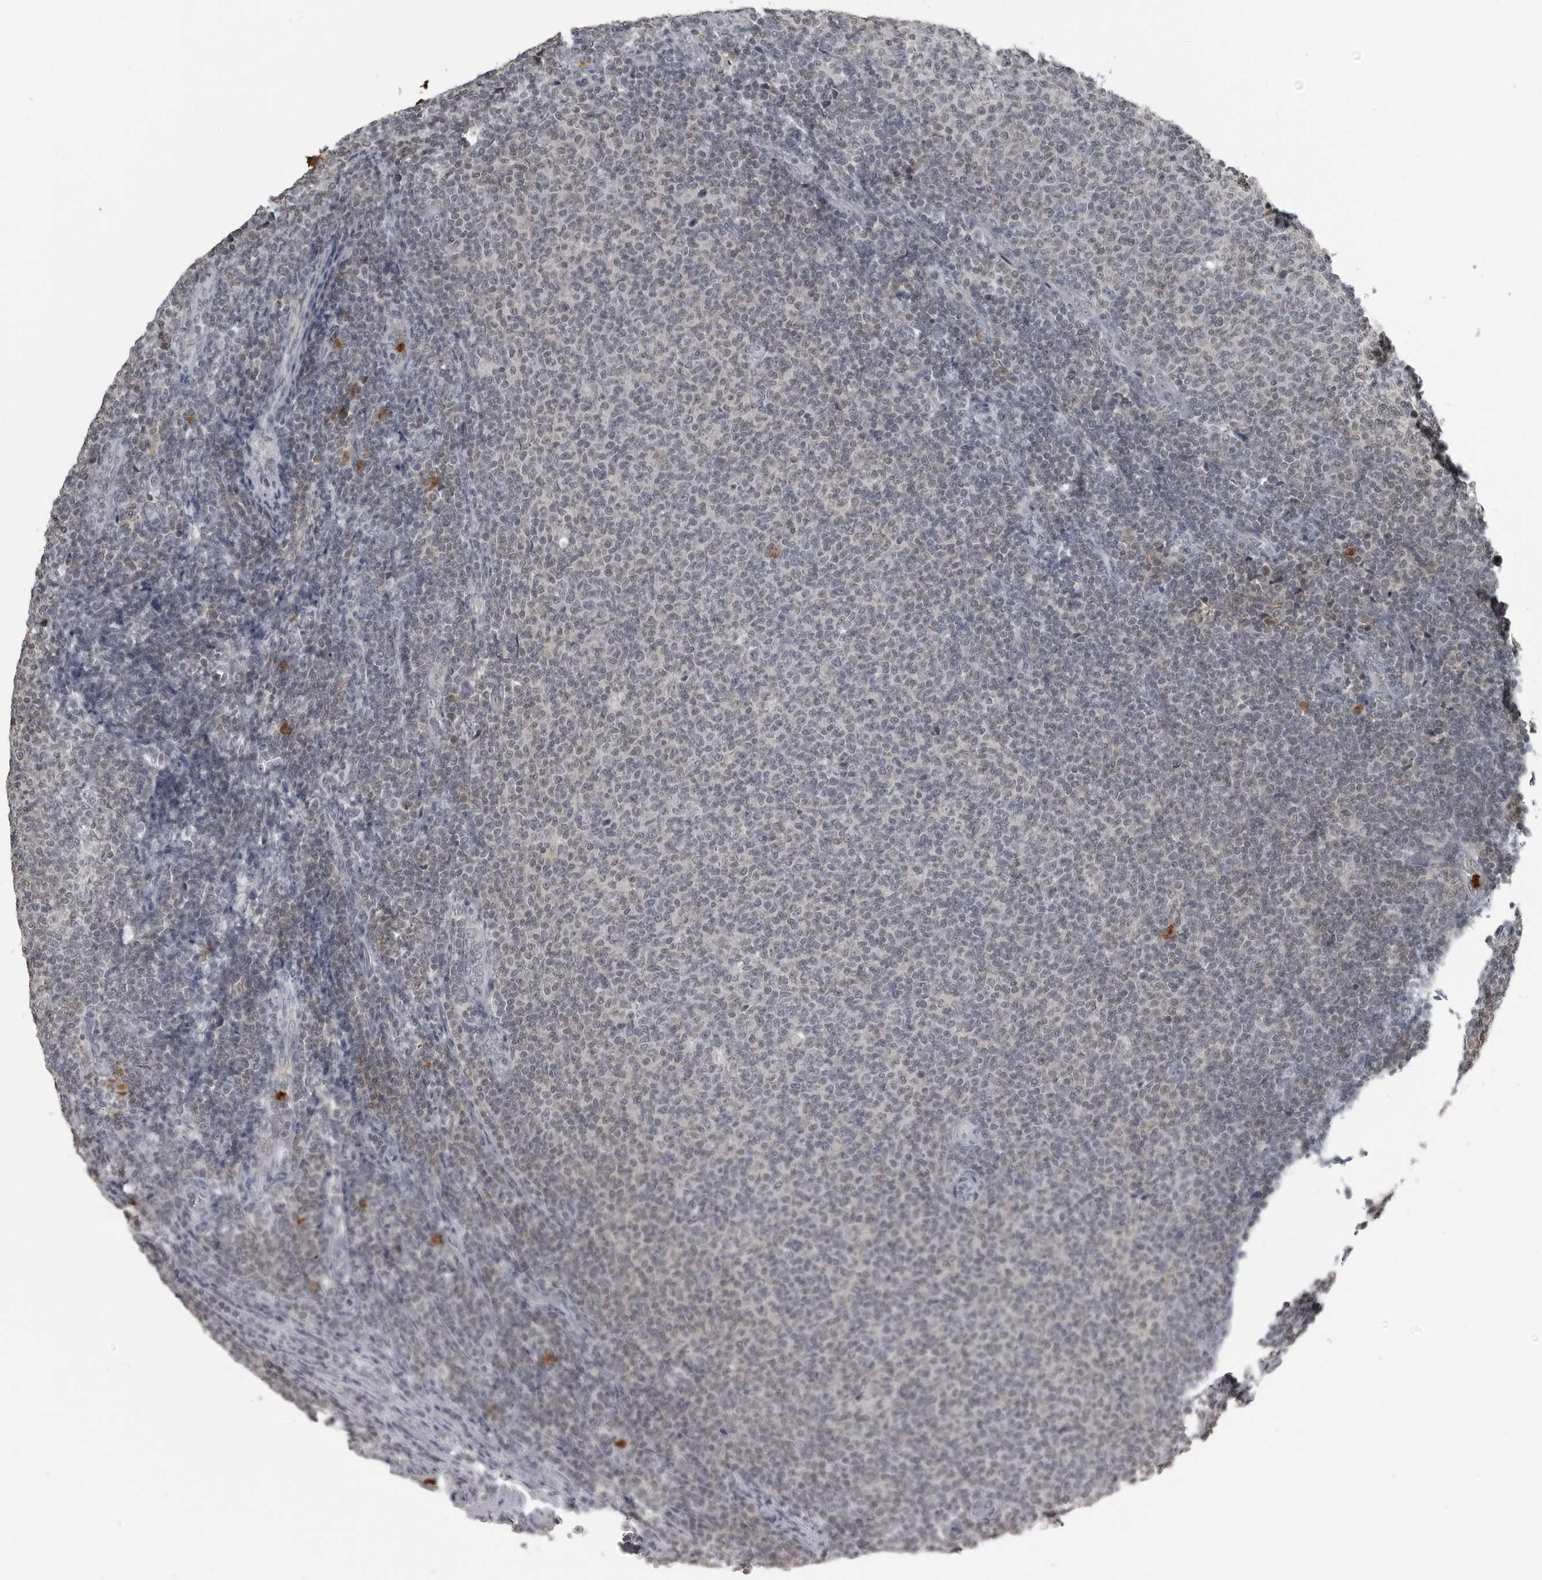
{"staining": {"intensity": "negative", "quantity": "none", "location": "none"}, "tissue": "lymphoma", "cell_type": "Tumor cells", "image_type": "cancer", "snomed": [{"axis": "morphology", "description": "Malignant lymphoma, non-Hodgkin's type, Low grade"}, {"axis": "topography", "description": "Lymph node"}], "caption": "DAB immunohistochemical staining of human lymphoma demonstrates no significant staining in tumor cells.", "gene": "RTCA", "patient": {"sex": "male", "age": 66}}